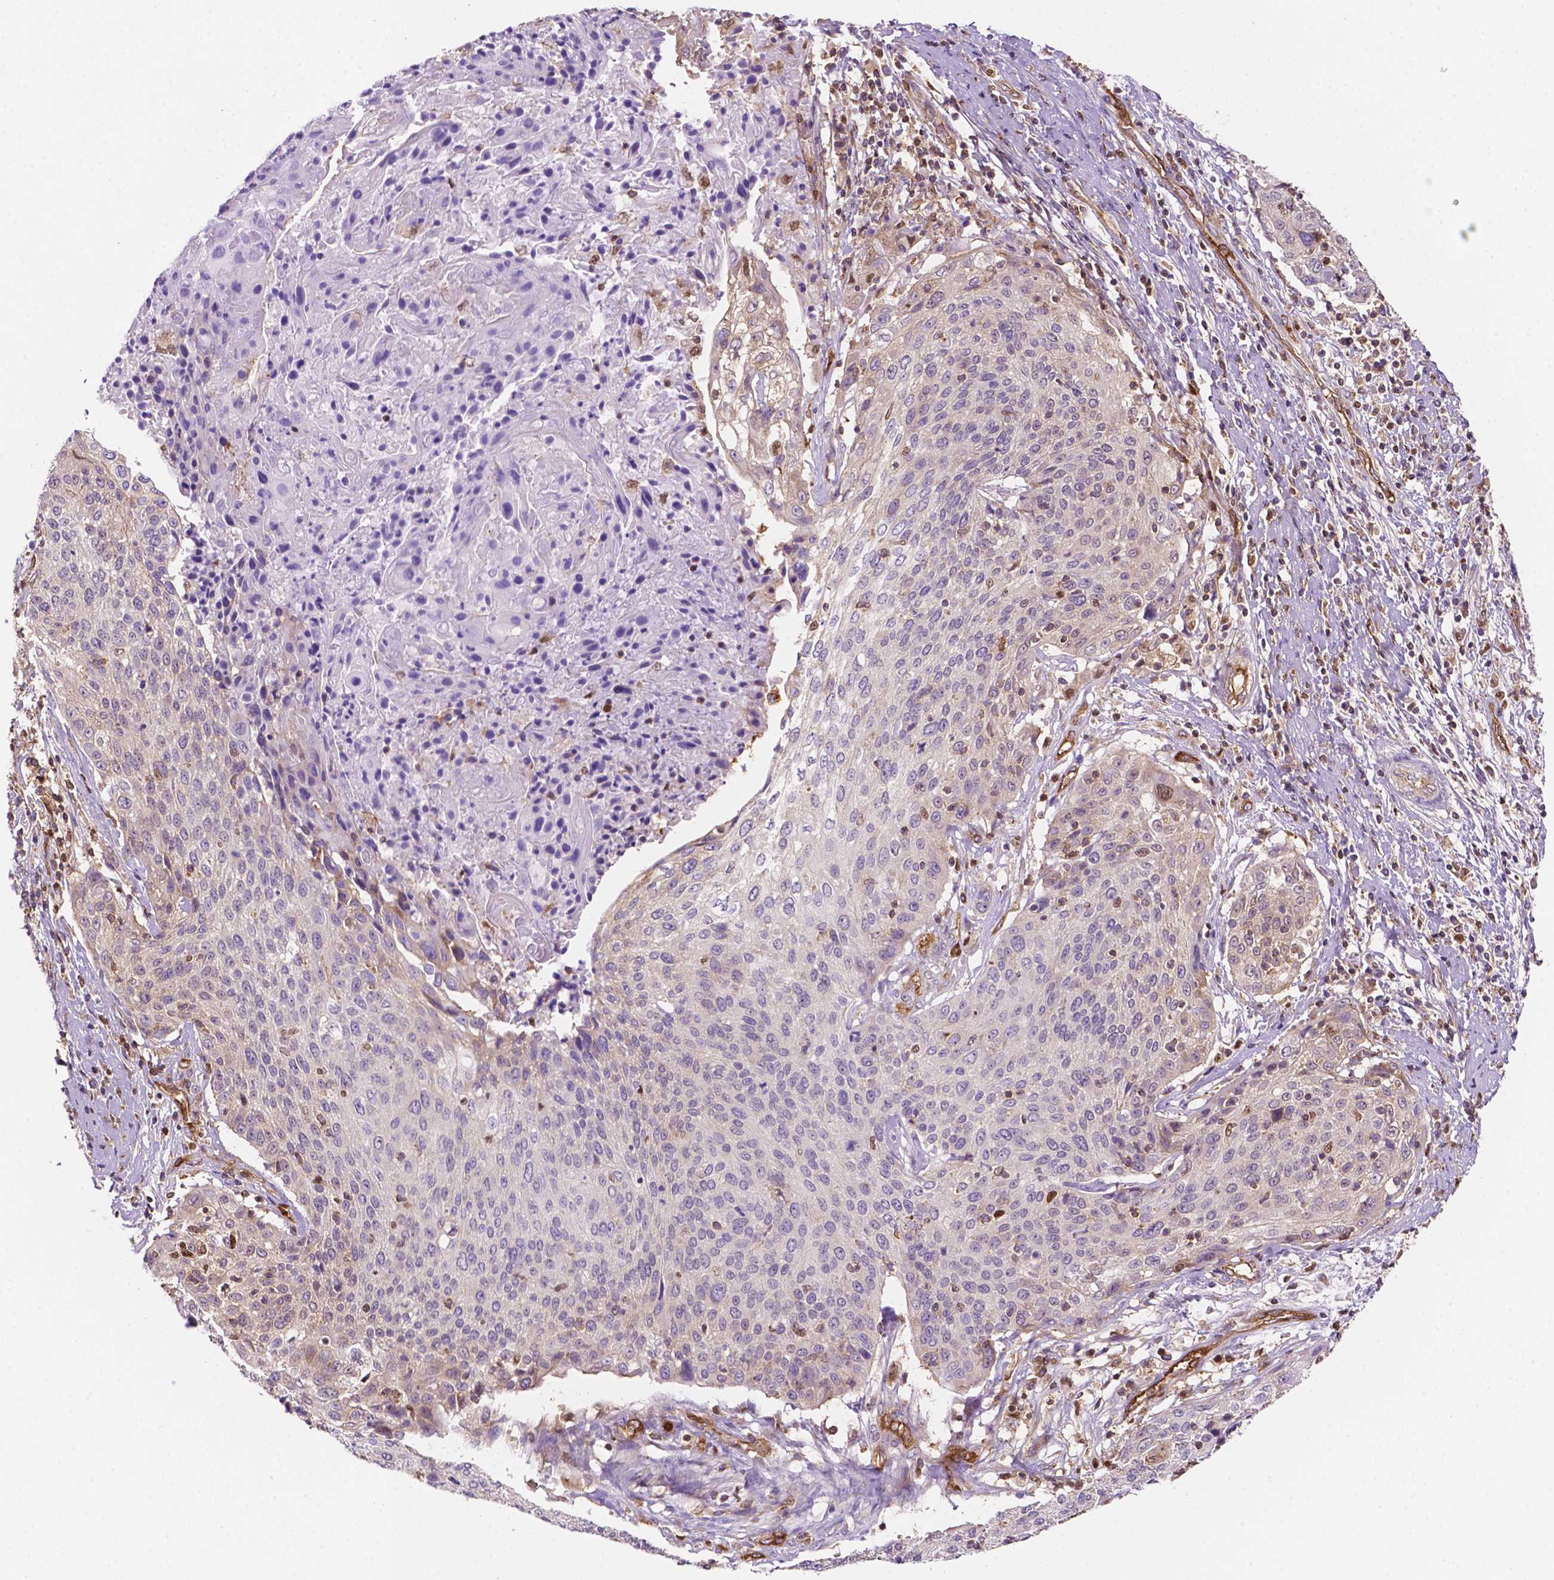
{"staining": {"intensity": "negative", "quantity": "none", "location": "none"}, "tissue": "cervical cancer", "cell_type": "Tumor cells", "image_type": "cancer", "snomed": [{"axis": "morphology", "description": "Squamous cell carcinoma, NOS"}, {"axis": "topography", "description": "Cervix"}], "caption": "An immunohistochemistry image of squamous cell carcinoma (cervical) is shown. There is no staining in tumor cells of squamous cell carcinoma (cervical).", "gene": "DCN", "patient": {"sex": "female", "age": 31}}